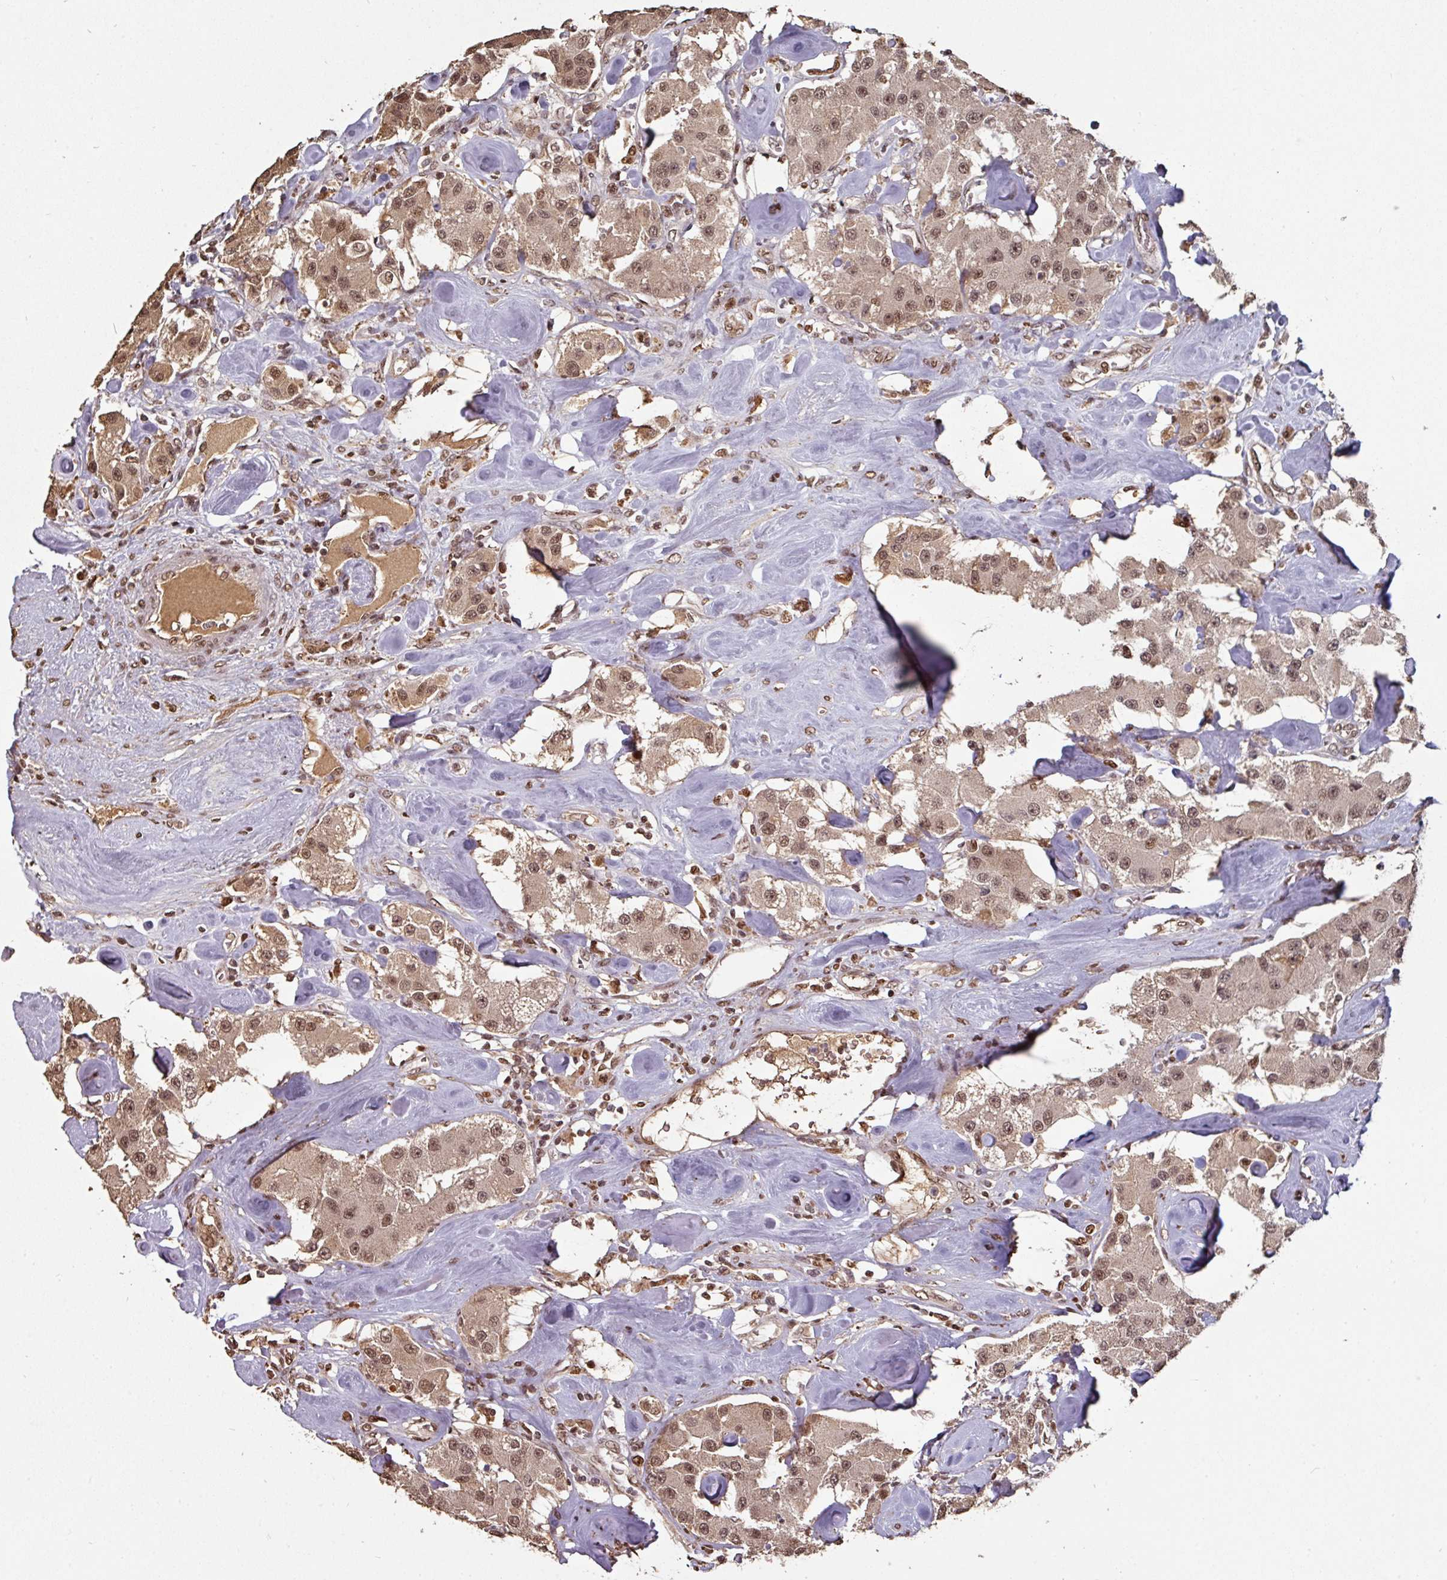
{"staining": {"intensity": "moderate", "quantity": ">75%", "location": "cytoplasmic/membranous,nuclear"}, "tissue": "carcinoid", "cell_type": "Tumor cells", "image_type": "cancer", "snomed": [{"axis": "morphology", "description": "Carcinoid, malignant, NOS"}, {"axis": "topography", "description": "Pancreas"}], "caption": "Human carcinoid stained for a protein (brown) shows moderate cytoplasmic/membranous and nuclear positive expression in about >75% of tumor cells.", "gene": "POLD1", "patient": {"sex": "male", "age": 41}}